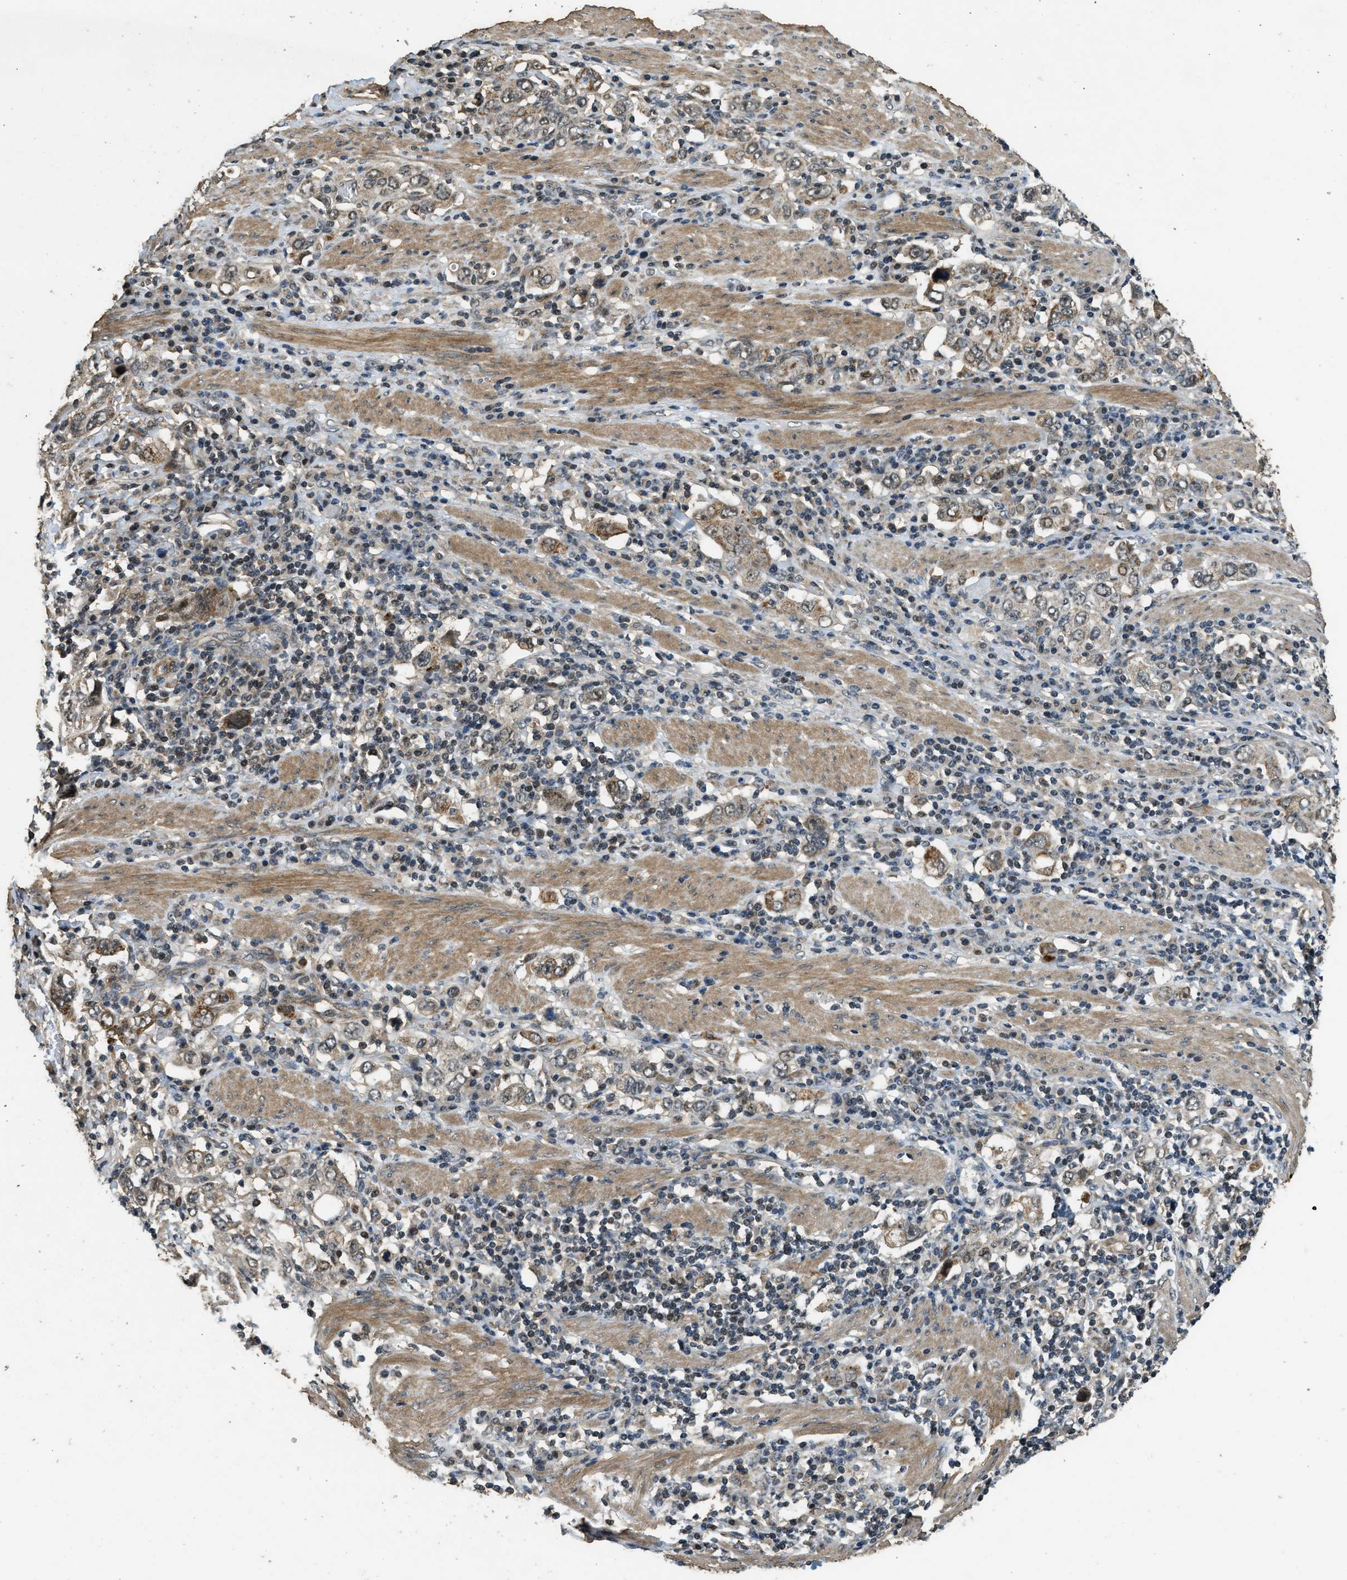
{"staining": {"intensity": "weak", "quantity": ">75%", "location": "cytoplasmic/membranous"}, "tissue": "stomach cancer", "cell_type": "Tumor cells", "image_type": "cancer", "snomed": [{"axis": "morphology", "description": "Adenocarcinoma, NOS"}, {"axis": "topography", "description": "Stomach, upper"}], "caption": "The immunohistochemical stain labels weak cytoplasmic/membranous staining in tumor cells of stomach cancer (adenocarcinoma) tissue.", "gene": "MED21", "patient": {"sex": "male", "age": 62}}